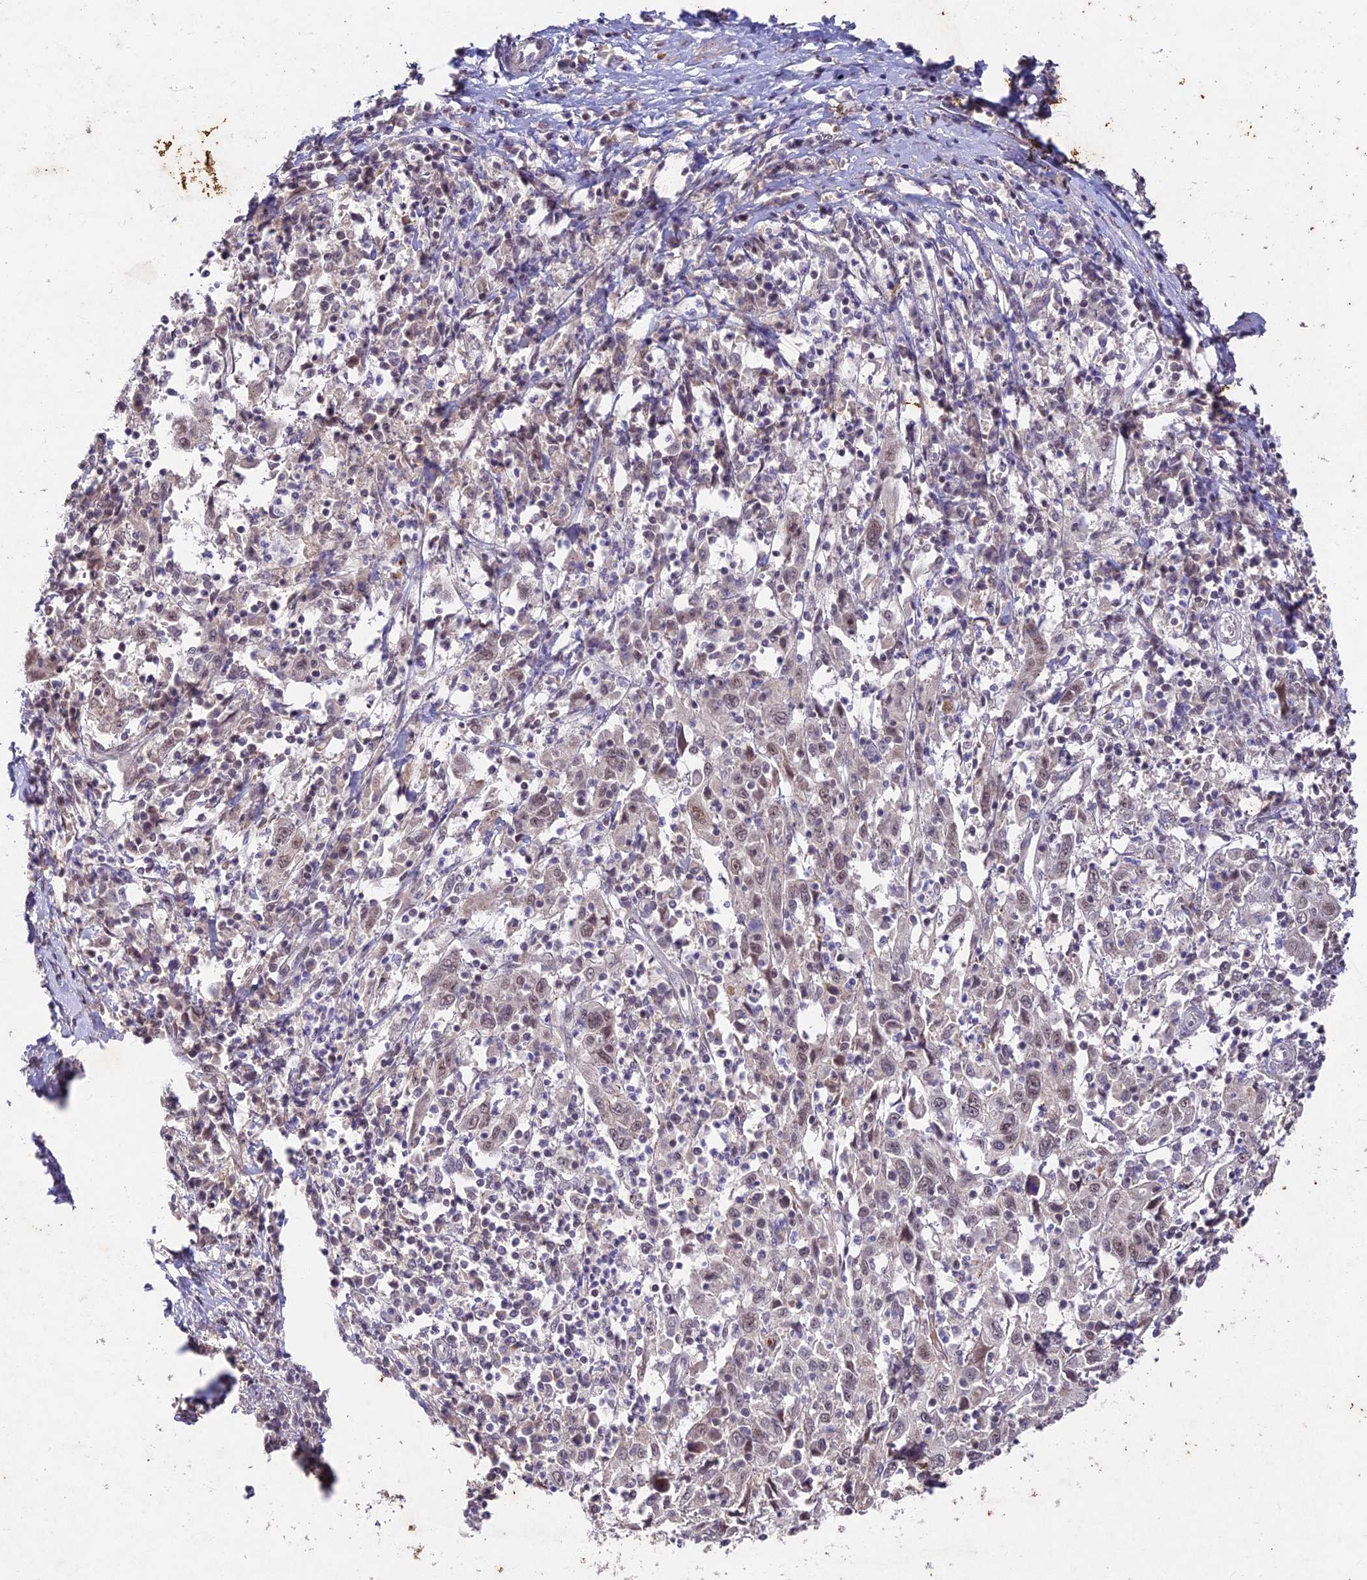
{"staining": {"intensity": "weak", "quantity": ">75%", "location": "nuclear"}, "tissue": "cervical cancer", "cell_type": "Tumor cells", "image_type": "cancer", "snomed": [{"axis": "morphology", "description": "Squamous cell carcinoma, NOS"}, {"axis": "topography", "description": "Cervix"}], "caption": "Immunohistochemistry (IHC) of cervical squamous cell carcinoma reveals low levels of weak nuclear staining in approximately >75% of tumor cells.", "gene": "RAVER1", "patient": {"sex": "female", "age": 46}}